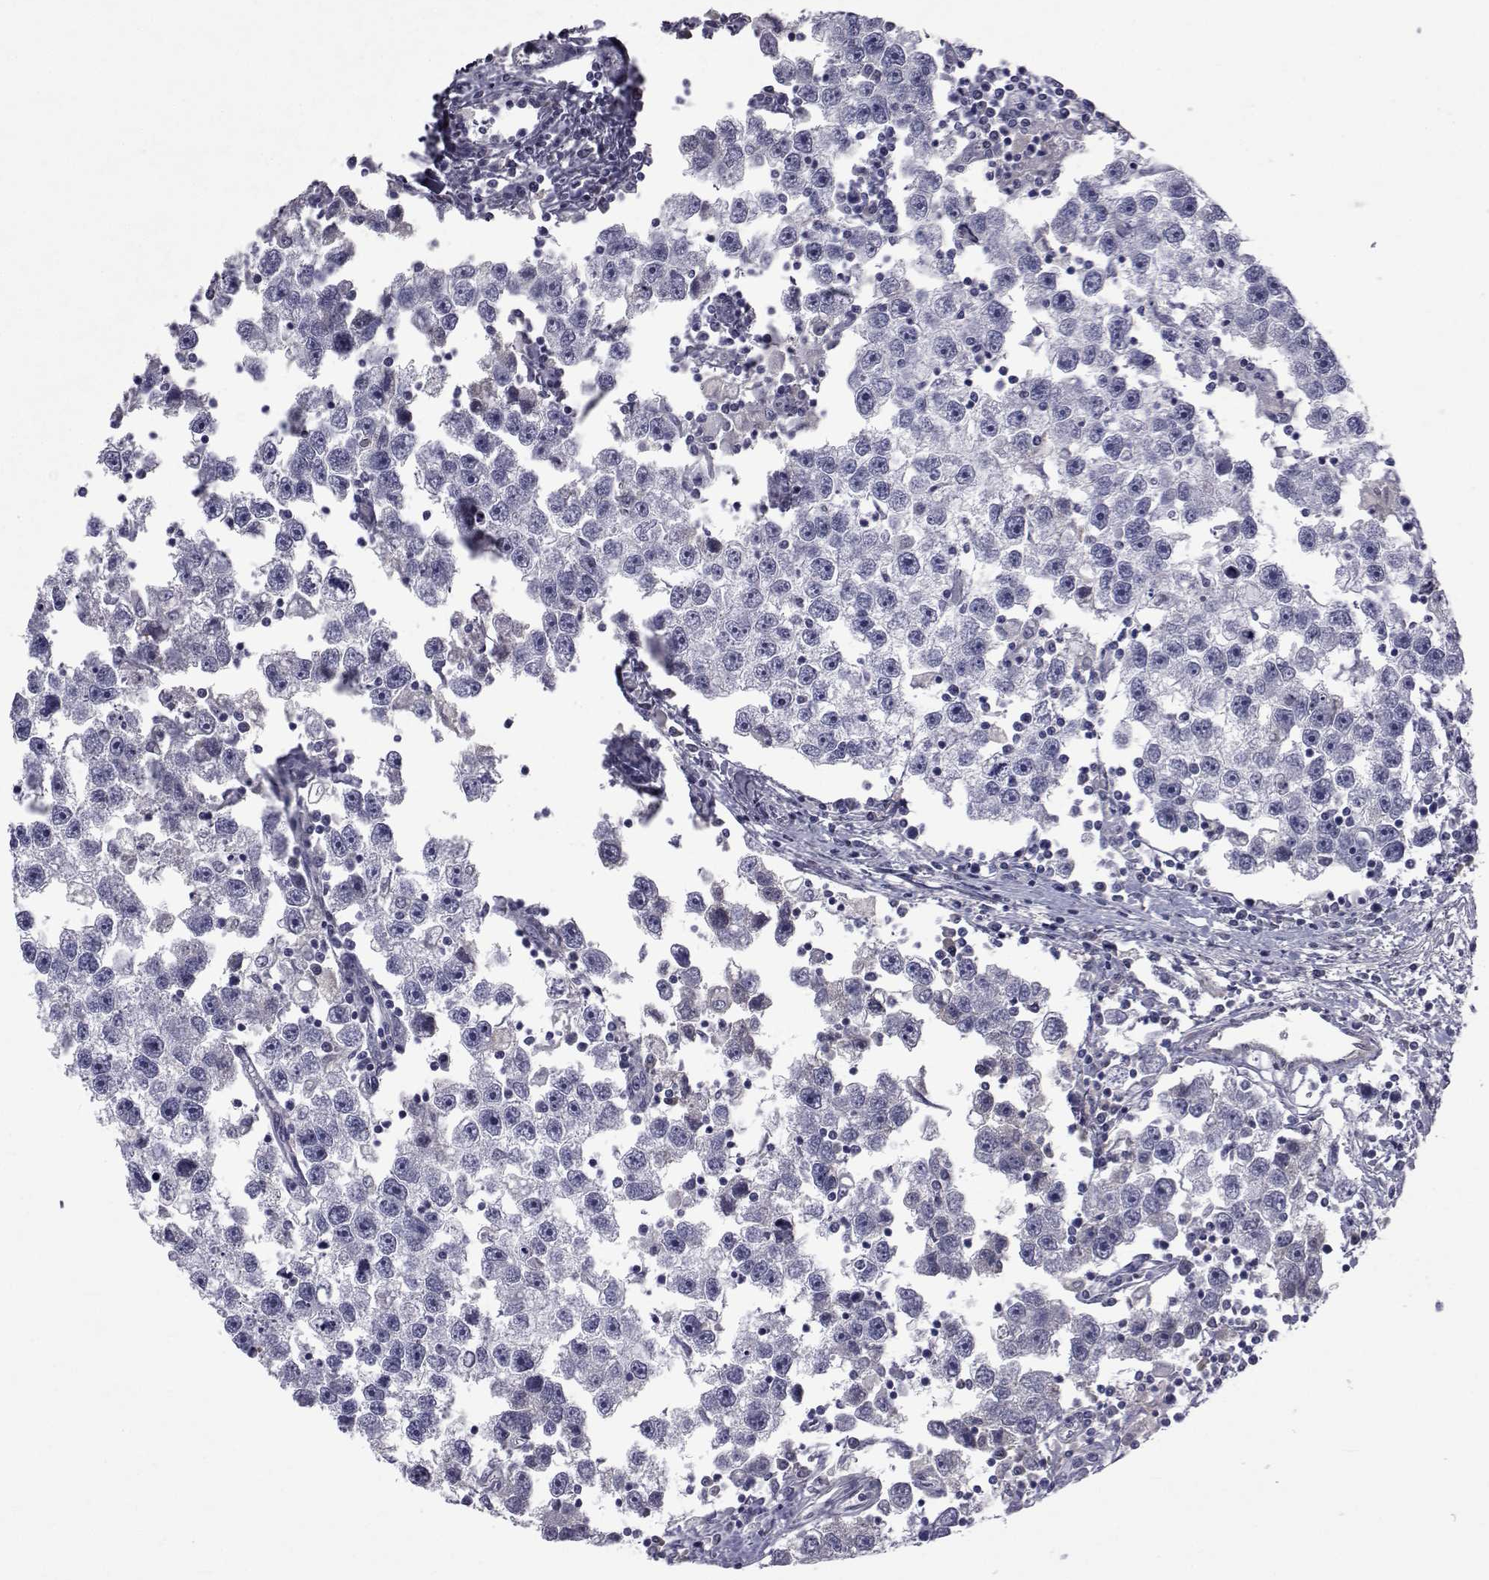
{"staining": {"intensity": "negative", "quantity": "none", "location": "none"}, "tissue": "testis cancer", "cell_type": "Tumor cells", "image_type": "cancer", "snomed": [{"axis": "morphology", "description": "Seminoma, NOS"}, {"axis": "topography", "description": "Testis"}], "caption": "Seminoma (testis) was stained to show a protein in brown. There is no significant expression in tumor cells. Brightfield microscopy of immunohistochemistry stained with DAB (3,3'-diaminobenzidine) (brown) and hematoxylin (blue), captured at high magnification.", "gene": "PAX2", "patient": {"sex": "male", "age": 30}}